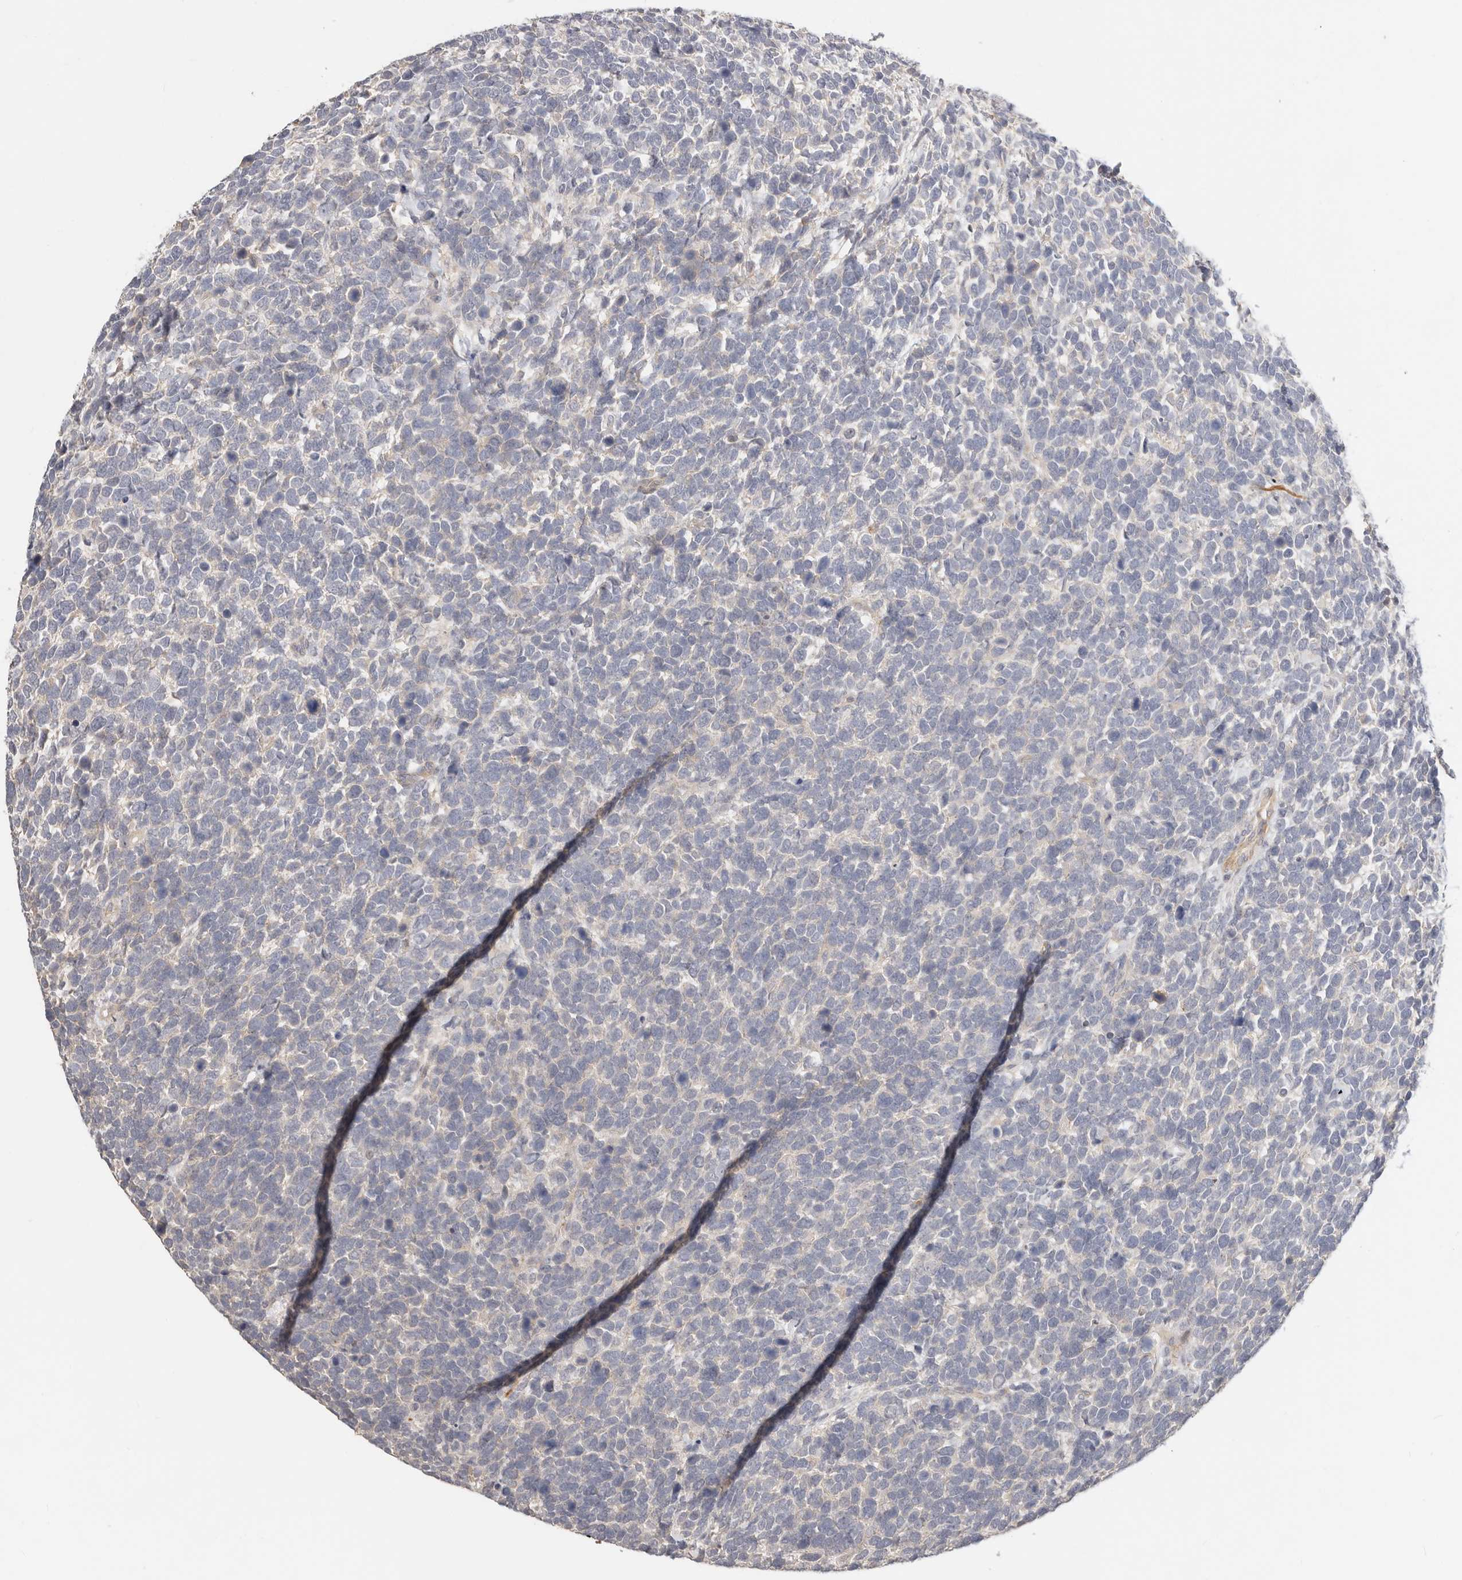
{"staining": {"intensity": "negative", "quantity": "none", "location": "none"}, "tissue": "urothelial cancer", "cell_type": "Tumor cells", "image_type": "cancer", "snomed": [{"axis": "morphology", "description": "Urothelial carcinoma, High grade"}, {"axis": "topography", "description": "Urinary bladder"}], "caption": "Tumor cells show no significant protein staining in urothelial carcinoma (high-grade).", "gene": "ZRANB1", "patient": {"sex": "female", "age": 82}}